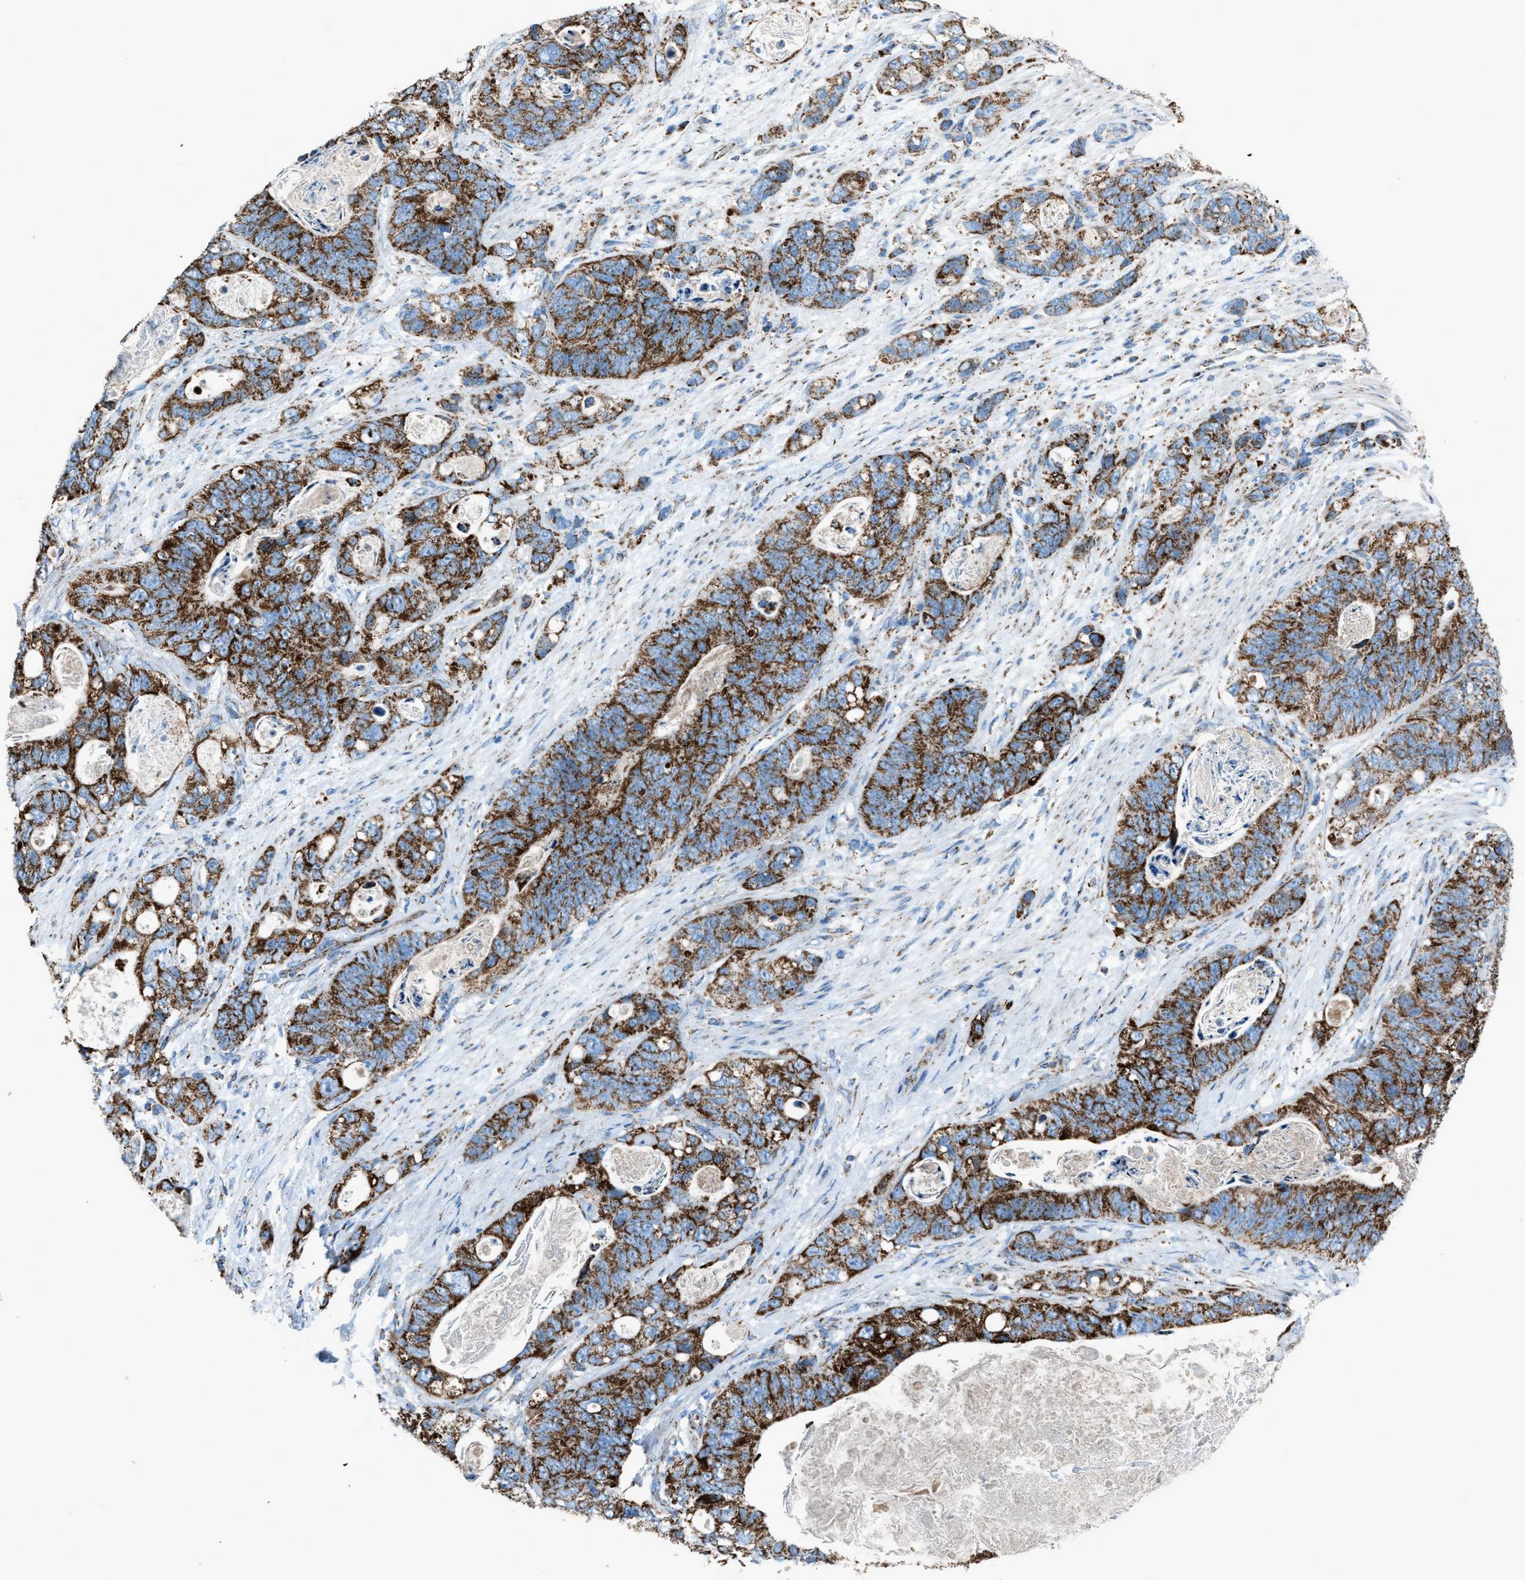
{"staining": {"intensity": "strong", "quantity": ">75%", "location": "cytoplasmic/membranous"}, "tissue": "stomach cancer", "cell_type": "Tumor cells", "image_type": "cancer", "snomed": [{"axis": "morphology", "description": "Normal tissue, NOS"}, {"axis": "morphology", "description": "Adenocarcinoma, NOS"}, {"axis": "topography", "description": "Stomach"}], "caption": "Brown immunohistochemical staining in human adenocarcinoma (stomach) demonstrates strong cytoplasmic/membranous positivity in approximately >75% of tumor cells. The staining was performed using DAB, with brown indicating positive protein expression. Nuclei are stained blue with hematoxylin.", "gene": "MDH2", "patient": {"sex": "female", "age": 89}}